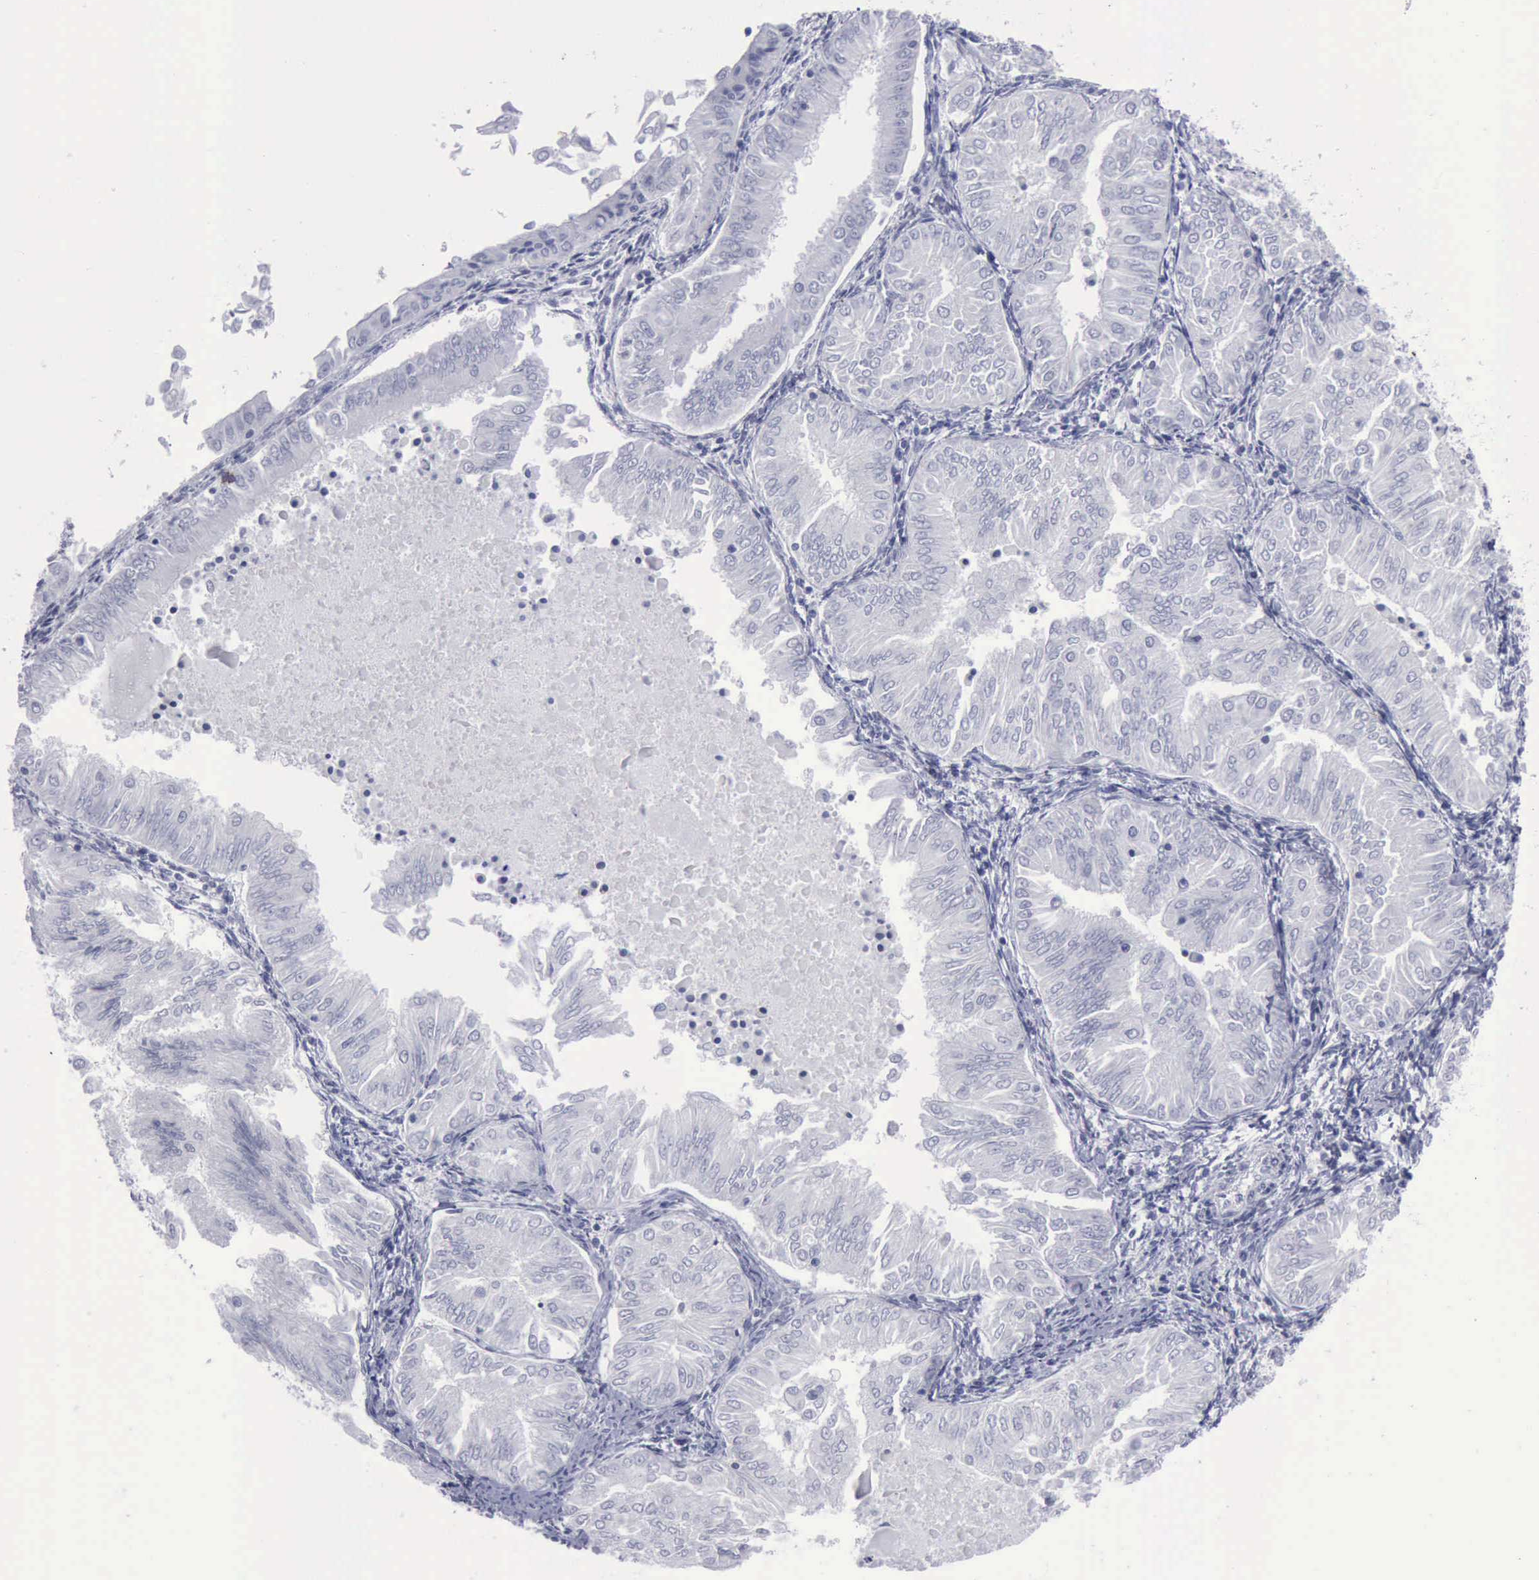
{"staining": {"intensity": "negative", "quantity": "none", "location": "none"}, "tissue": "endometrial cancer", "cell_type": "Tumor cells", "image_type": "cancer", "snomed": [{"axis": "morphology", "description": "Adenocarcinoma, NOS"}, {"axis": "topography", "description": "Endometrium"}], "caption": "Tumor cells are negative for brown protein staining in endometrial cancer (adenocarcinoma).", "gene": "KRT13", "patient": {"sex": "female", "age": 53}}